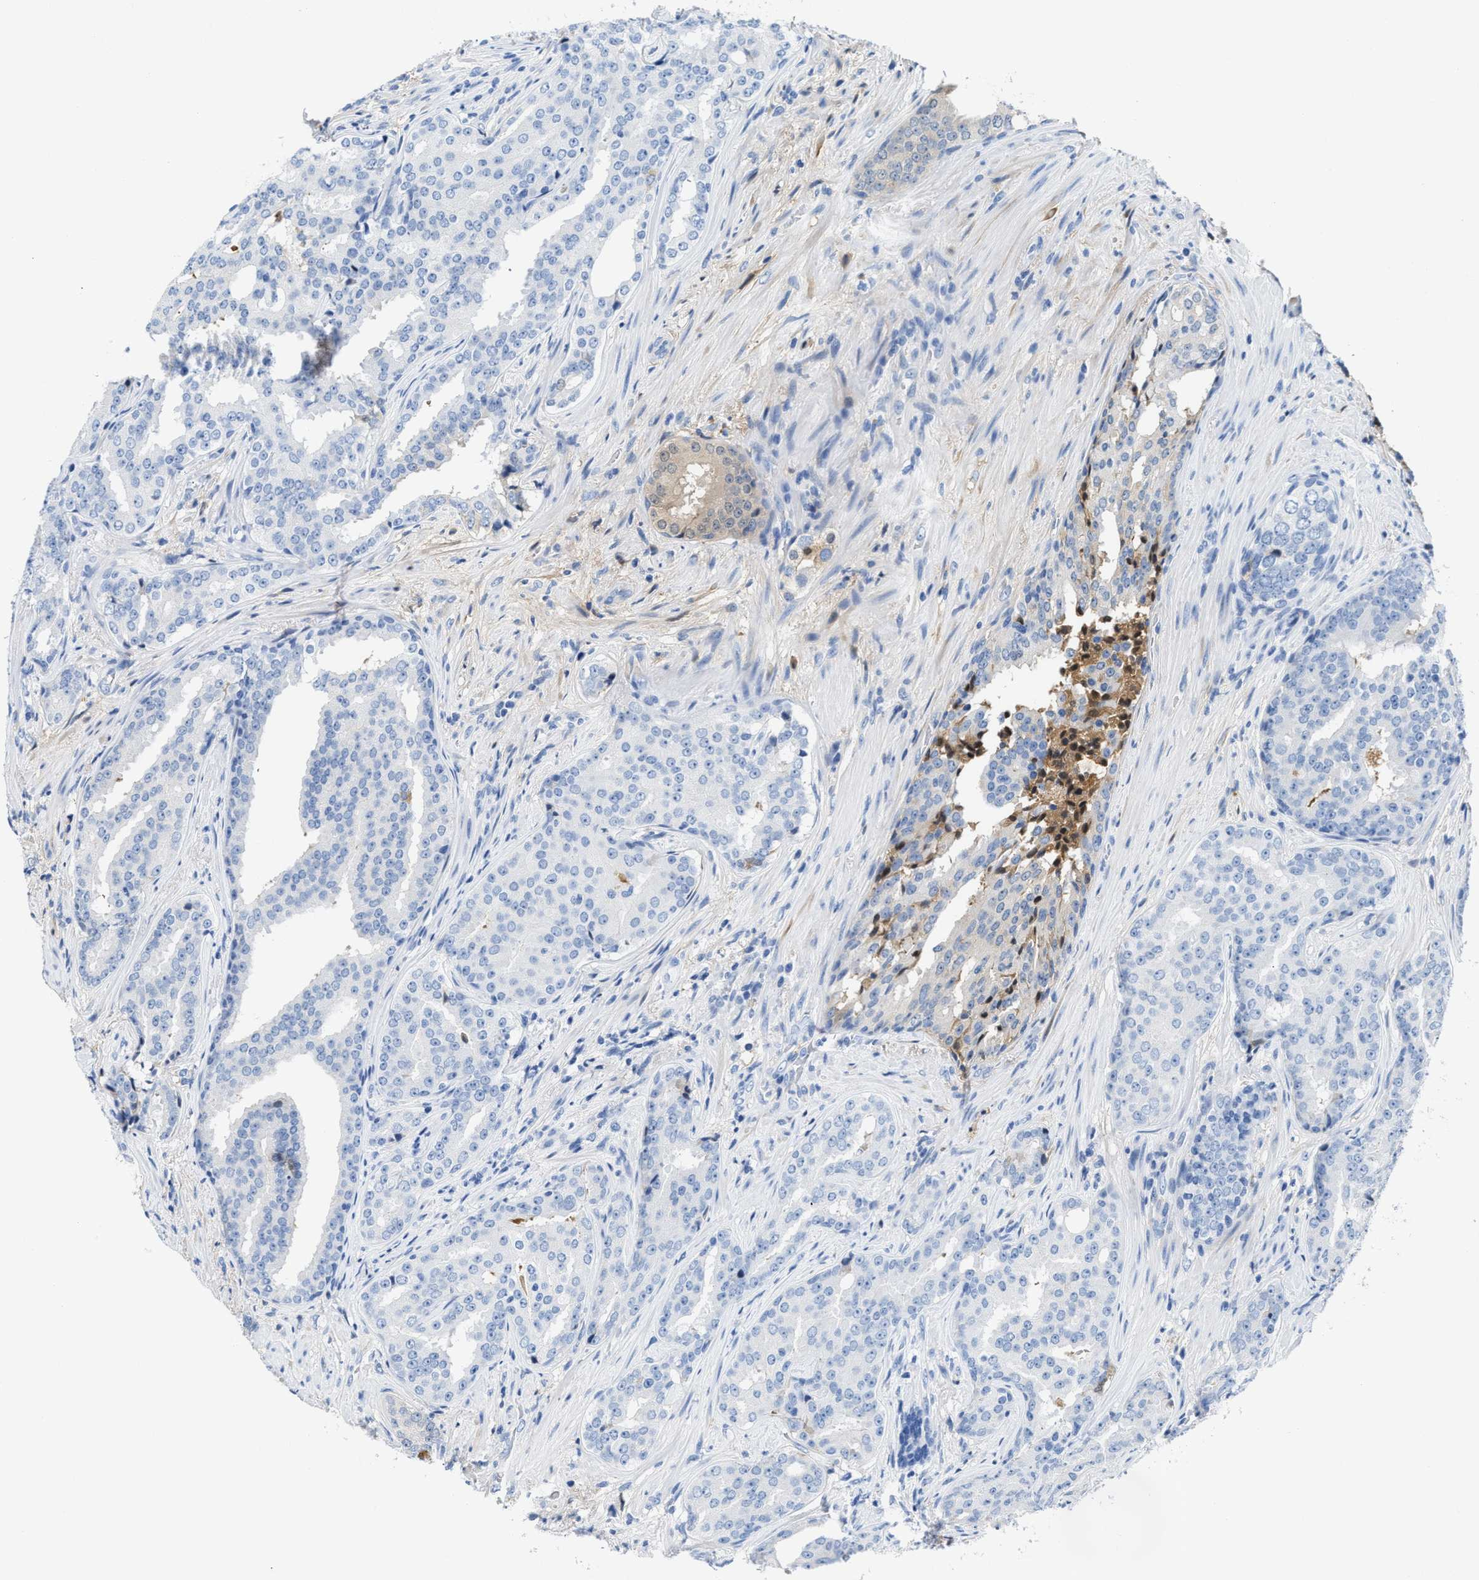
{"staining": {"intensity": "weak", "quantity": "25%-75%", "location": "cytoplasmic/membranous"}, "tissue": "prostate cancer", "cell_type": "Tumor cells", "image_type": "cancer", "snomed": [{"axis": "morphology", "description": "Adenocarcinoma, High grade"}, {"axis": "topography", "description": "Prostate"}], "caption": "A micrograph of human prostate cancer stained for a protein reveals weak cytoplasmic/membranous brown staining in tumor cells.", "gene": "GC", "patient": {"sex": "male", "age": 71}}